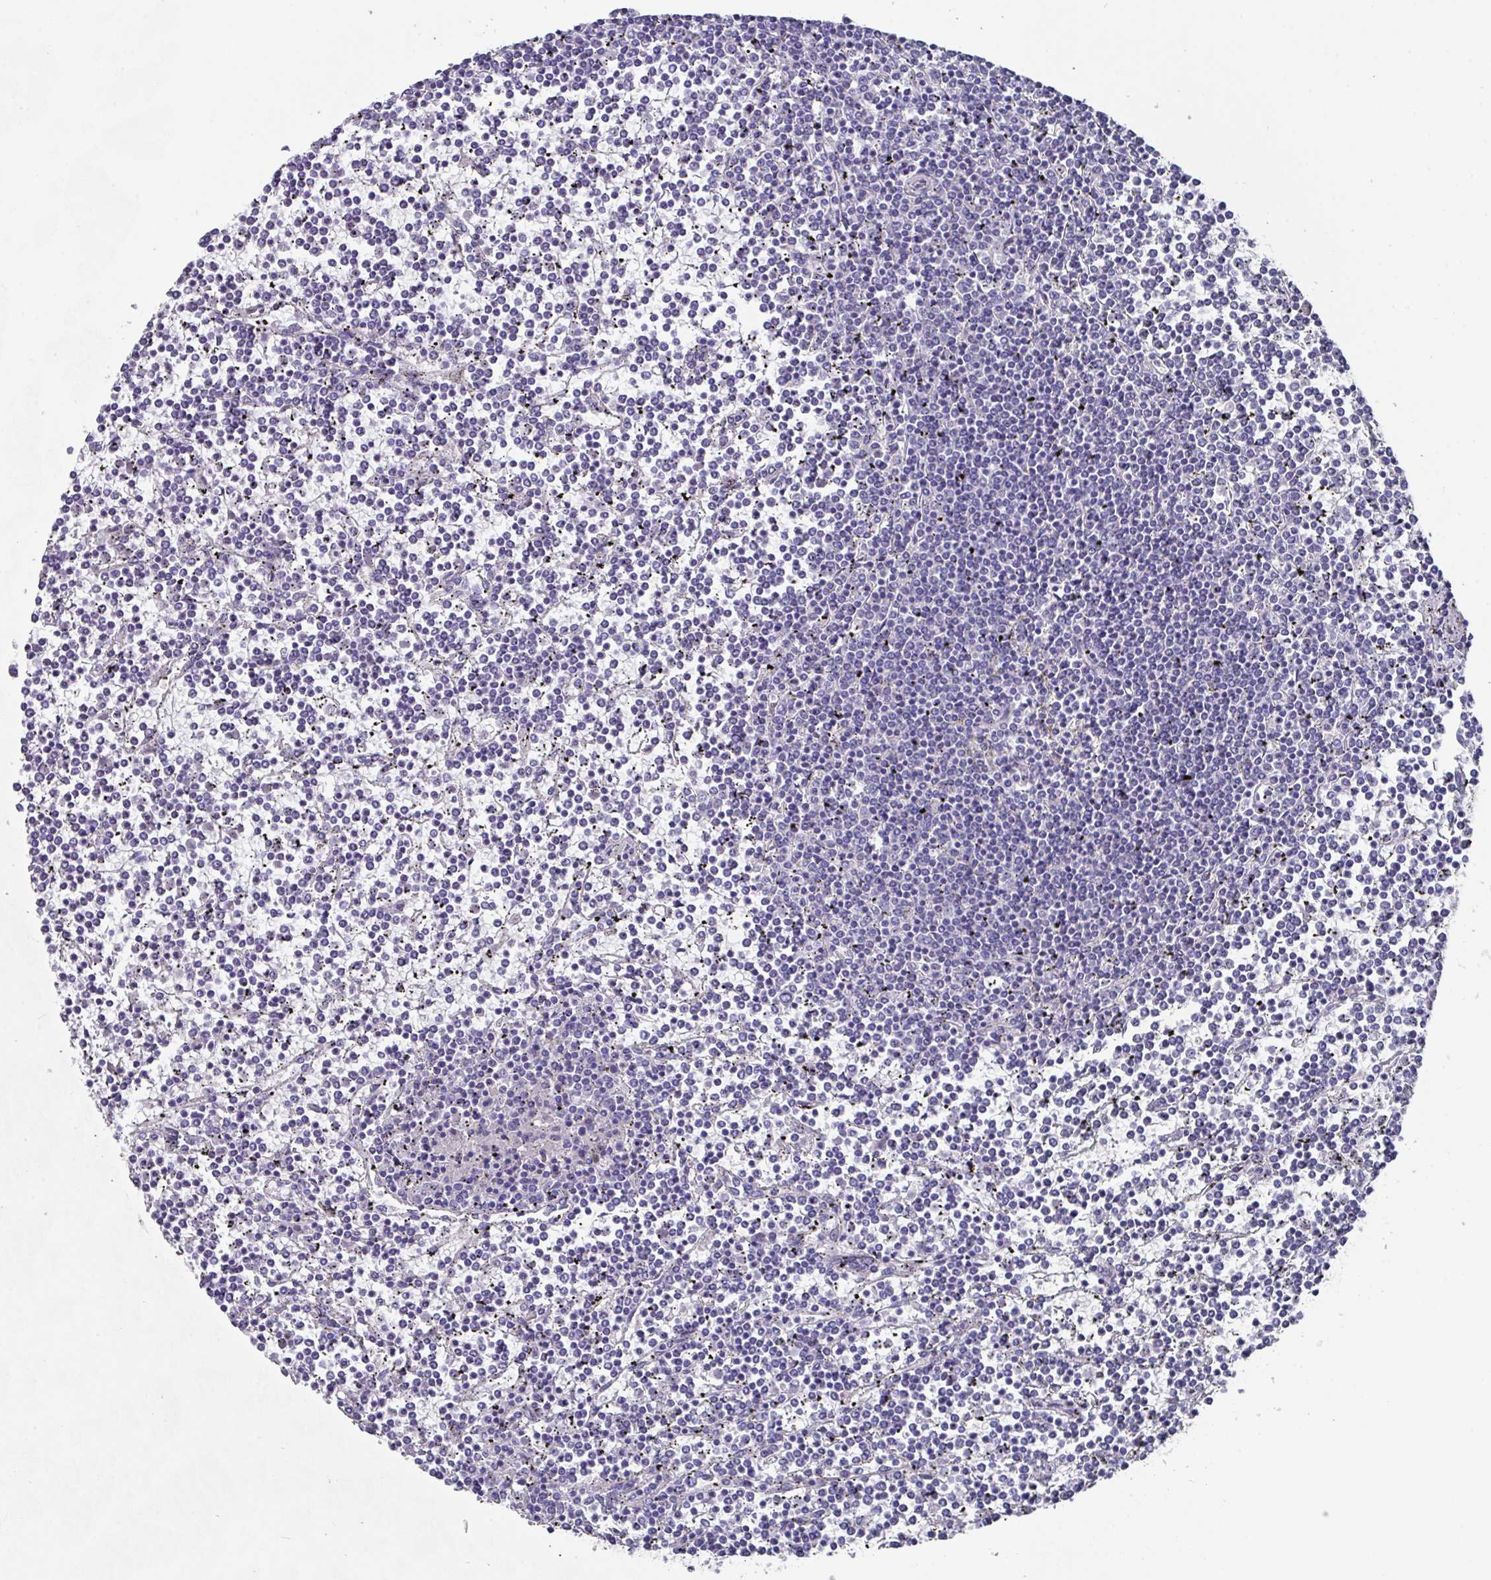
{"staining": {"intensity": "negative", "quantity": "none", "location": "none"}, "tissue": "lymphoma", "cell_type": "Tumor cells", "image_type": "cancer", "snomed": [{"axis": "morphology", "description": "Malignant lymphoma, non-Hodgkin's type, Low grade"}, {"axis": "topography", "description": "Spleen"}], "caption": "This is an immunohistochemistry (IHC) histopathology image of human lymphoma. There is no staining in tumor cells.", "gene": "DAZL", "patient": {"sex": "female", "age": 19}}